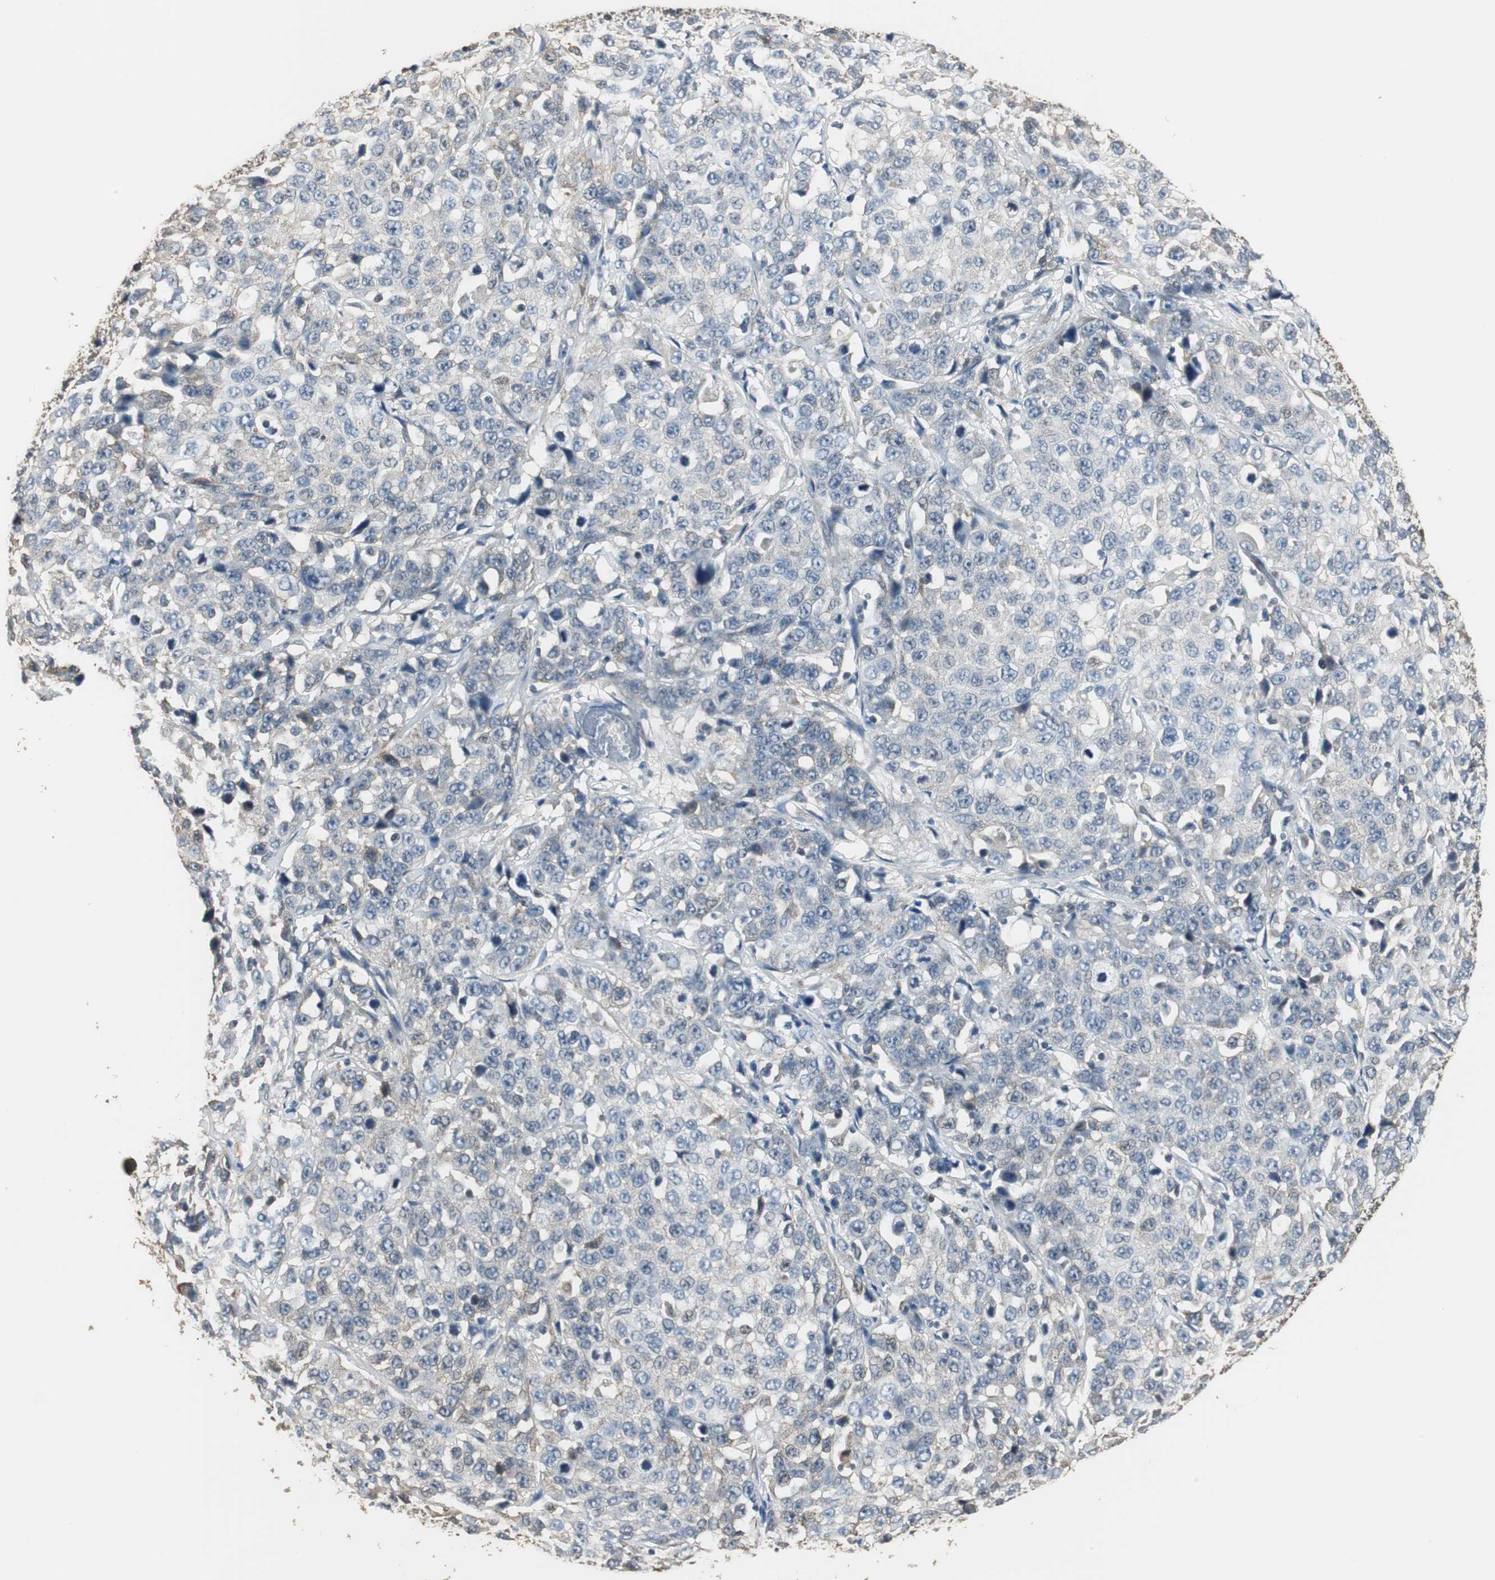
{"staining": {"intensity": "weak", "quantity": "25%-75%", "location": "cytoplasmic/membranous"}, "tissue": "stomach cancer", "cell_type": "Tumor cells", "image_type": "cancer", "snomed": [{"axis": "morphology", "description": "Normal tissue, NOS"}, {"axis": "morphology", "description": "Adenocarcinoma, NOS"}, {"axis": "topography", "description": "Stomach"}], "caption": "Protein staining of adenocarcinoma (stomach) tissue displays weak cytoplasmic/membranous positivity in approximately 25%-75% of tumor cells.", "gene": "CCT5", "patient": {"sex": "male", "age": 48}}